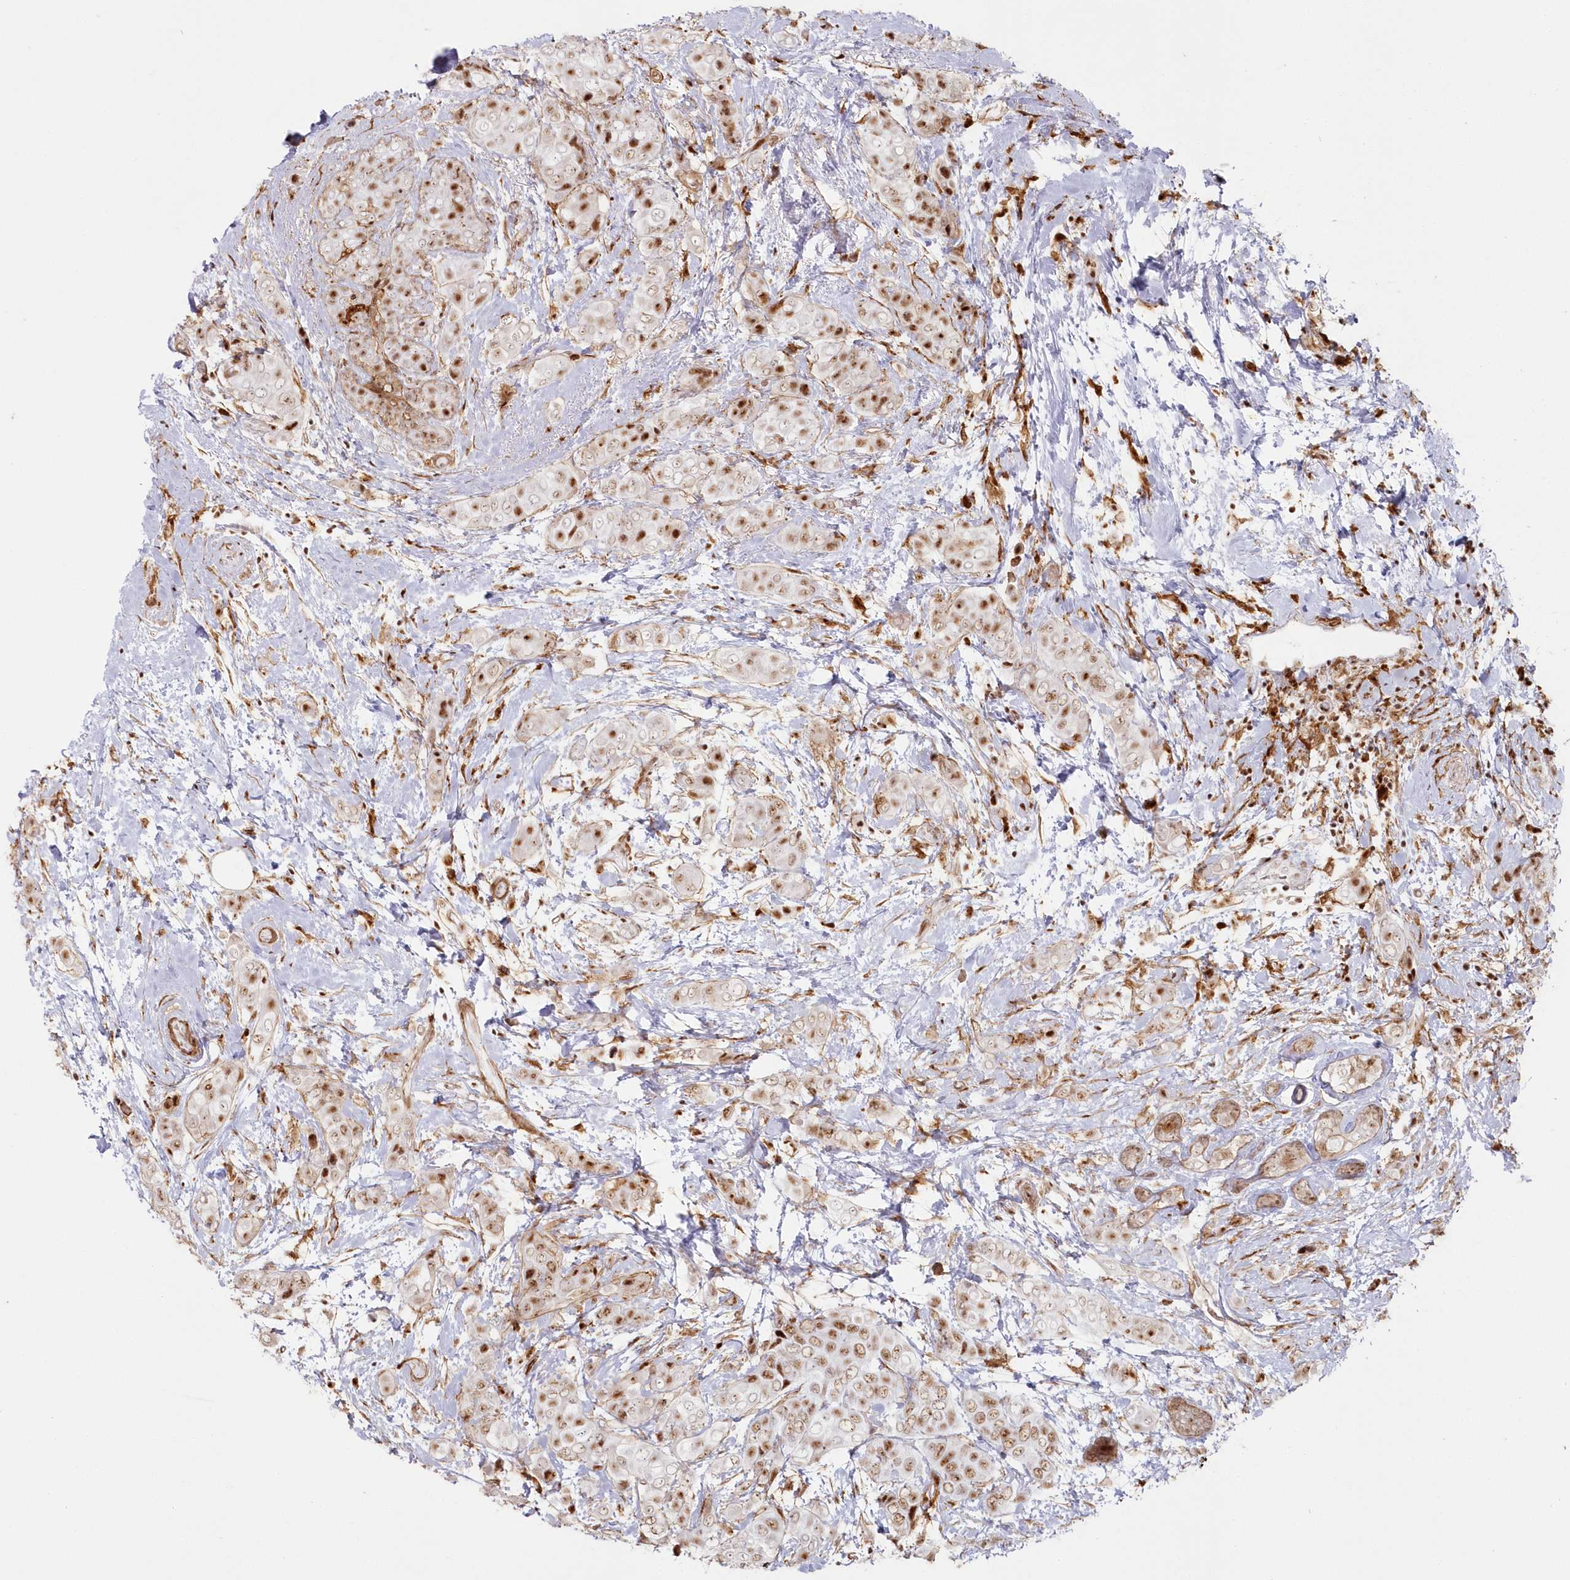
{"staining": {"intensity": "moderate", "quantity": ">75%", "location": "nuclear"}, "tissue": "breast cancer", "cell_type": "Tumor cells", "image_type": "cancer", "snomed": [{"axis": "morphology", "description": "Lobular carcinoma"}, {"axis": "topography", "description": "Breast"}], "caption": "Immunohistochemistry (DAB (3,3'-diaminobenzidine)) staining of human lobular carcinoma (breast) demonstrates moderate nuclear protein expression in approximately >75% of tumor cells.", "gene": "DDX46", "patient": {"sex": "female", "age": 51}}